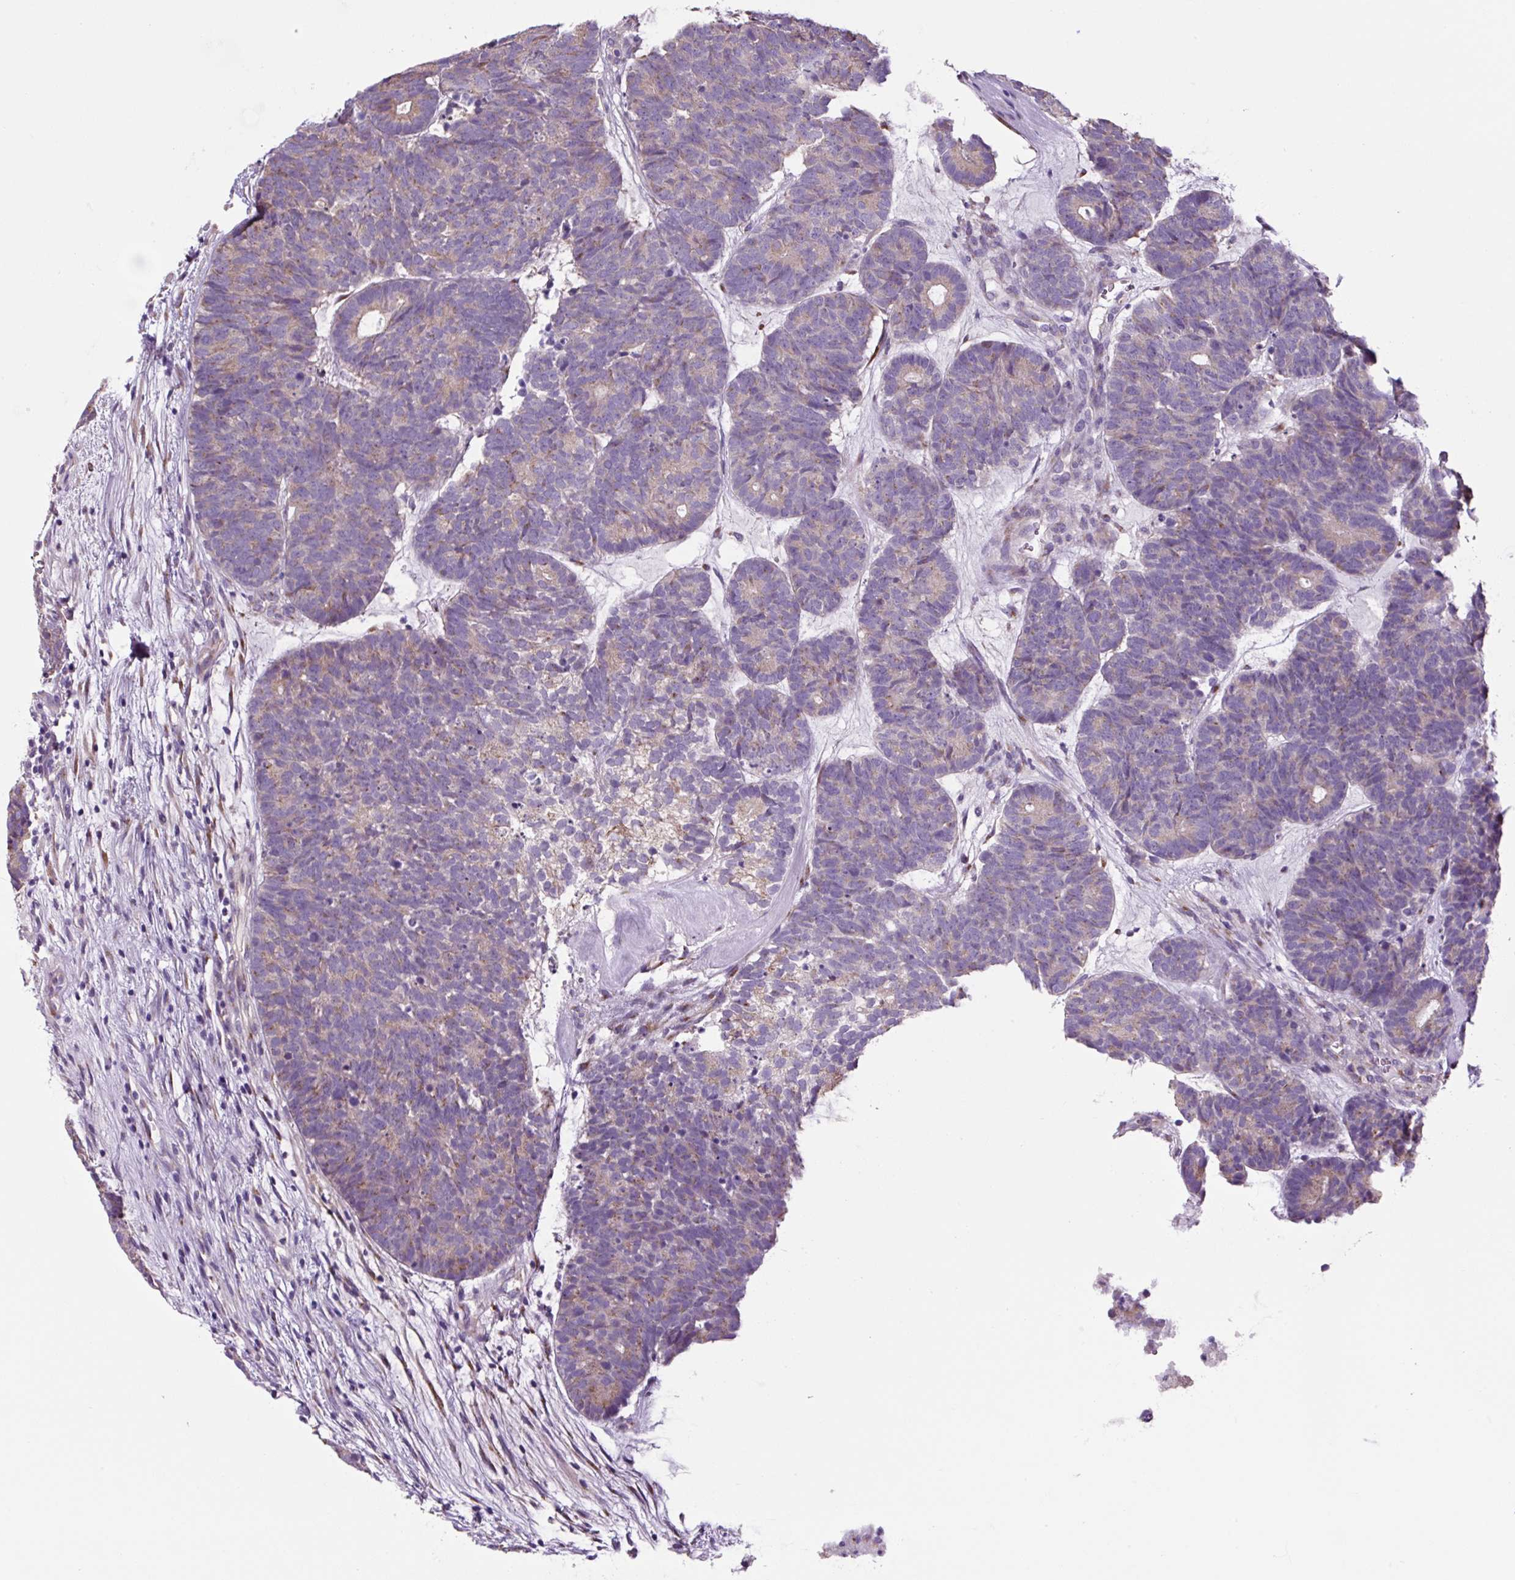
{"staining": {"intensity": "moderate", "quantity": "25%-75%", "location": "cytoplasmic/membranous"}, "tissue": "head and neck cancer", "cell_type": "Tumor cells", "image_type": "cancer", "snomed": [{"axis": "morphology", "description": "Adenocarcinoma, NOS"}, {"axis": "topography", "description": "Head-Neck"}], "caption": "Head and neck cancer (adenocarcinoma) stained with a protein marker shows moderate staining in tumor cells.", "gene": "GORASP1", "patient": {"sex": "female", "age": 81}}